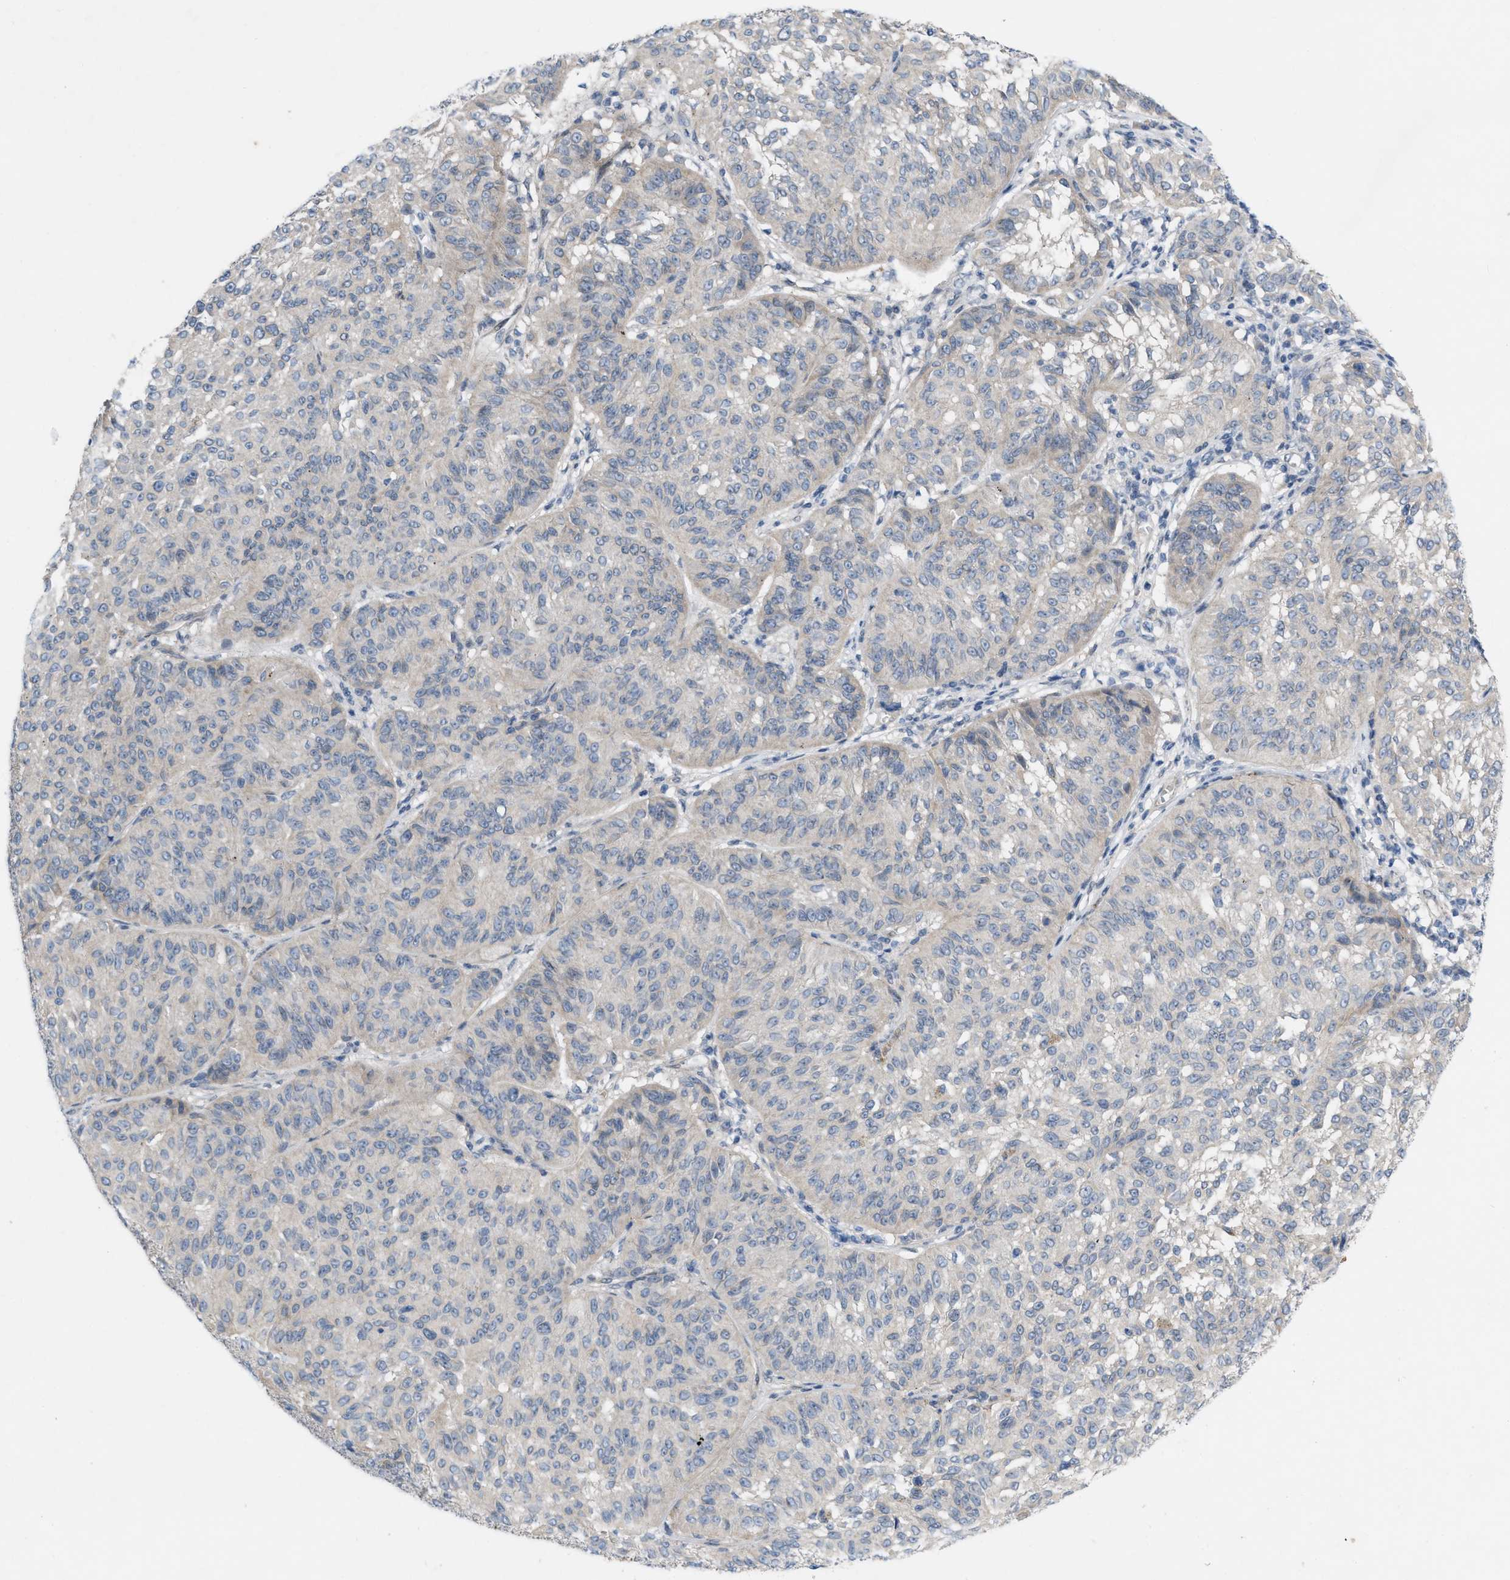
{"staining": {"intensity": "negative", "quantity": "none", "location": "none"}, "tissue": "melanoma", "cell_type": "Tumor cells", "image_type": "cancer", "snomed": [{"axis": "morphology", "description": "Malignant melanoma, NOS"}, {"axis": "topography", "description": "Skin"}], "caption": "A high-resolution histopathology image shows immunohistochemistry (IHC) staining of melanoma, which shows no significant staining in tumor cells.", "gene": "NDEL1", "patient": {"sex": "female", "age": 72}}